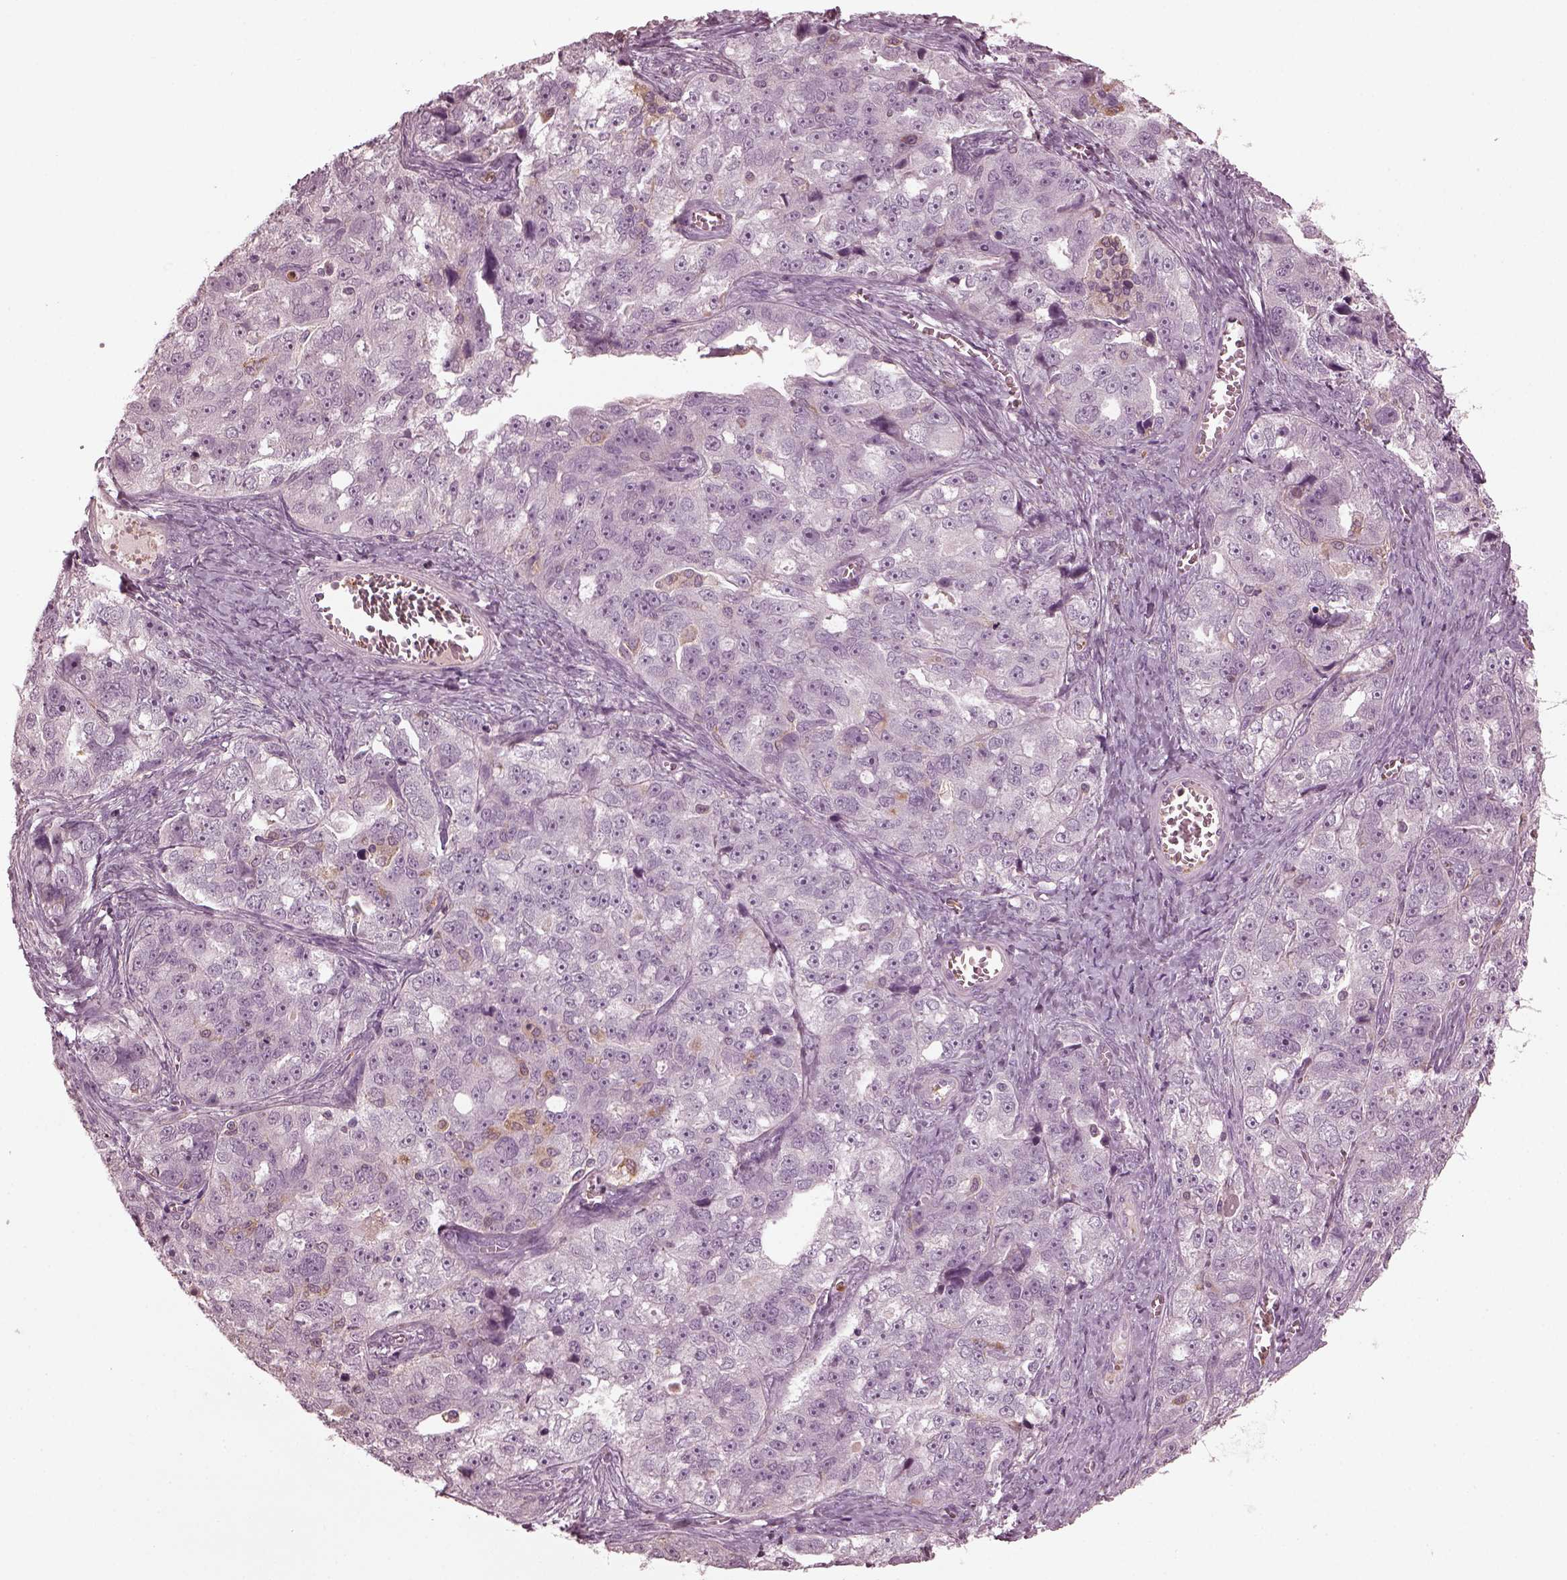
{"staining": {"intensity": "negative", "quantity": "none", "location": "none"}, "tissue": "ovarian cancer", "cell_type": "Tumor cells", "image_type": "cancer", "snomed": [{"axis": "morphology", "description": "Cystadenocarcinoma, serous, NOS"}, {"axis": "topography", "description": "Ovary"}], "caption": "This is an immunohistochemistry micrograph of ovarian cancer (serous cystadenocarcinoma). There is no positivity in tumor cells.", "gene": "PSTPIP2", "patient": {"sex": "female", "age": 51}}